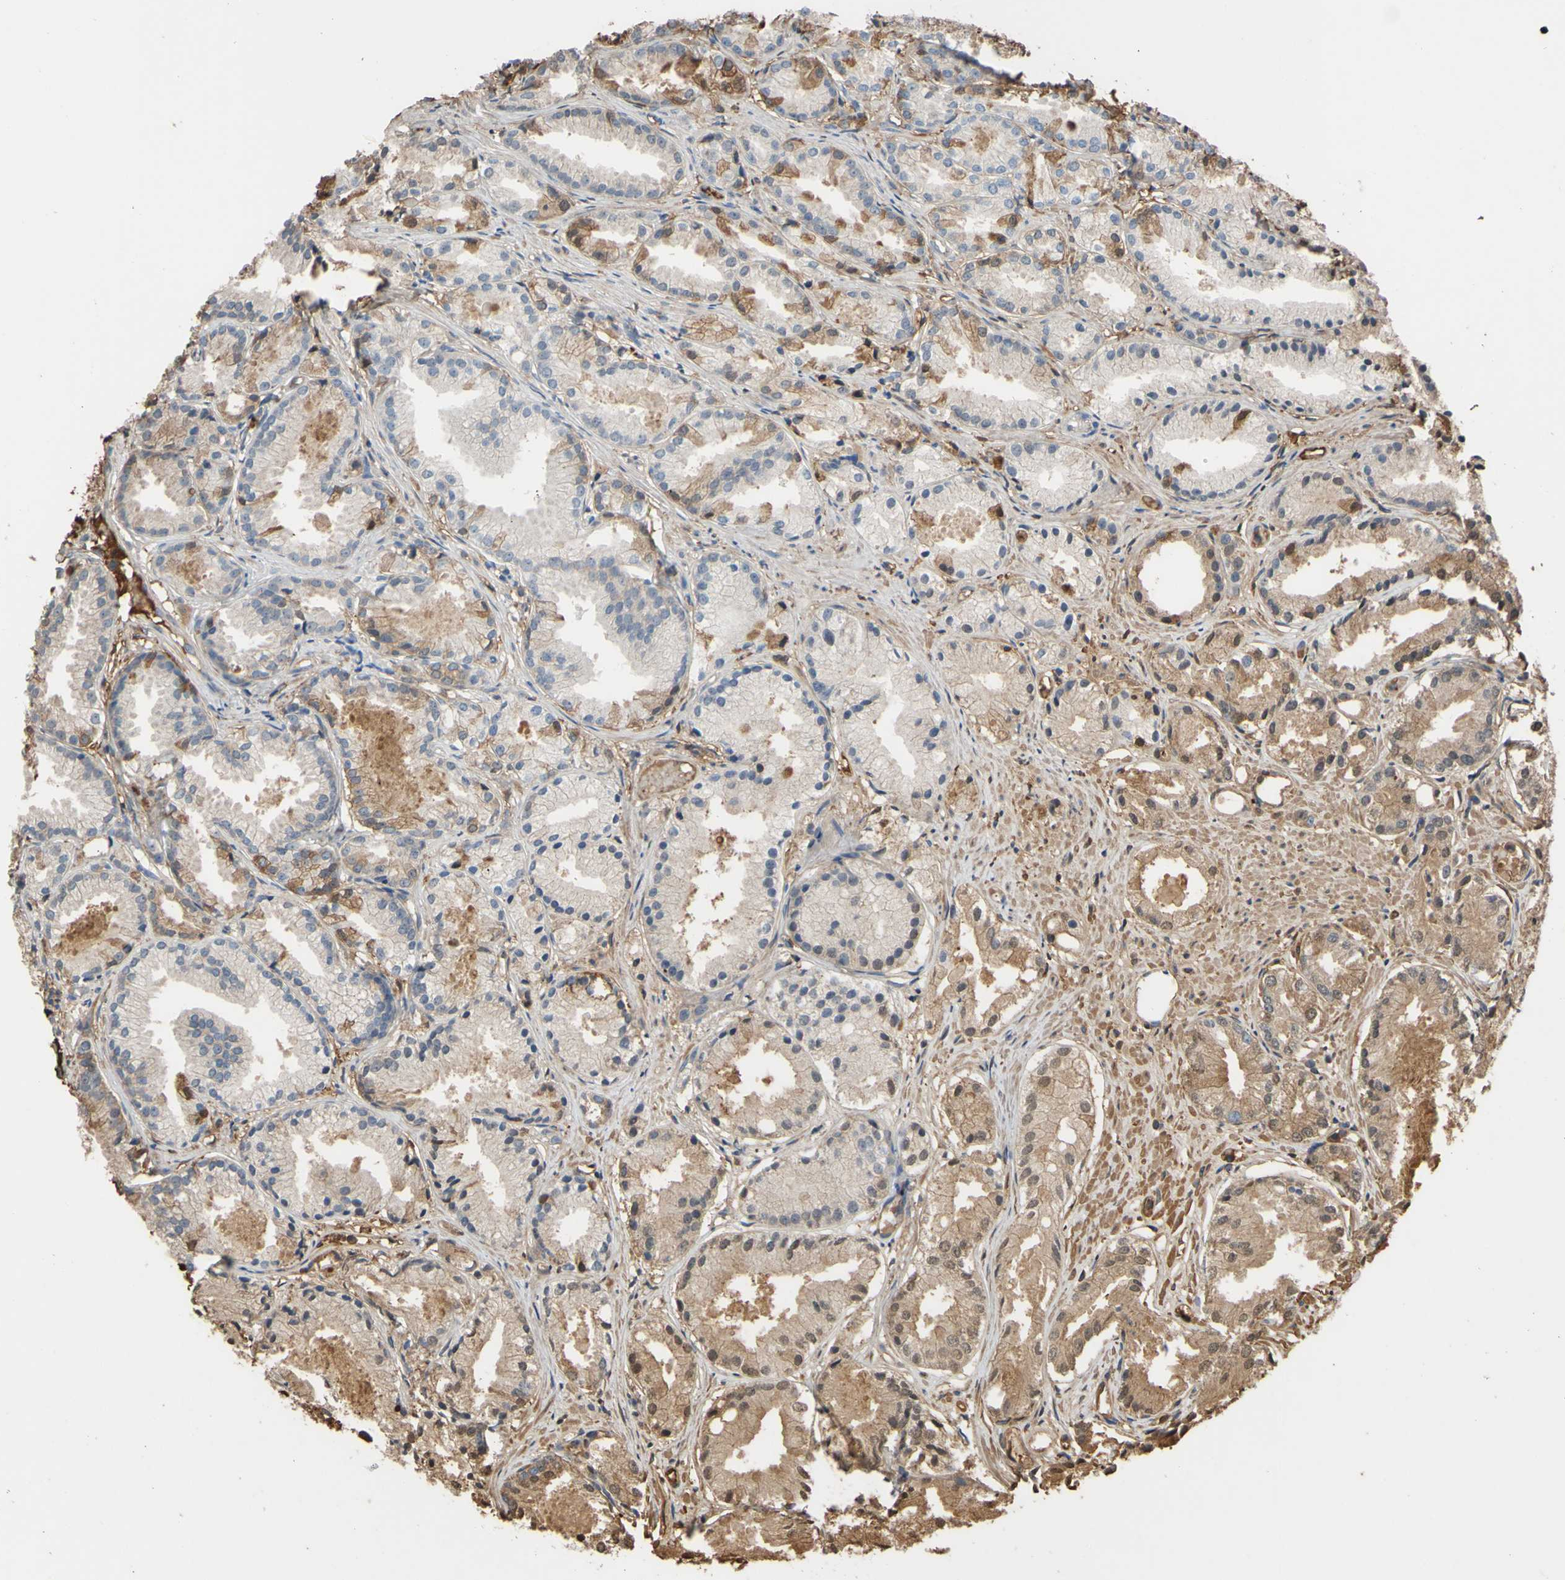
{"staining": {"intensity": "weak", "quantity": "25%-75%", "location": "cytoplasmic/membranous"}, "tissue": "prostate cancer", "cell_type": "Tumor cells", "image_type": "cancer", "snomed": [{"axis": "morphology", "description": "Adenocarcinoma, Low grade"}, {"axis": "topography", "description": "Prostate"}], "caption": "Immunohistochemical staining of prostate low-grade adenocarcinoma demonstrates low levels of weak cytoplasmic/membranous protein staining in about 25%-75% of tumor cells.", "gene": "PTGDS", "patient": {"sex": "male", "age": 72}}